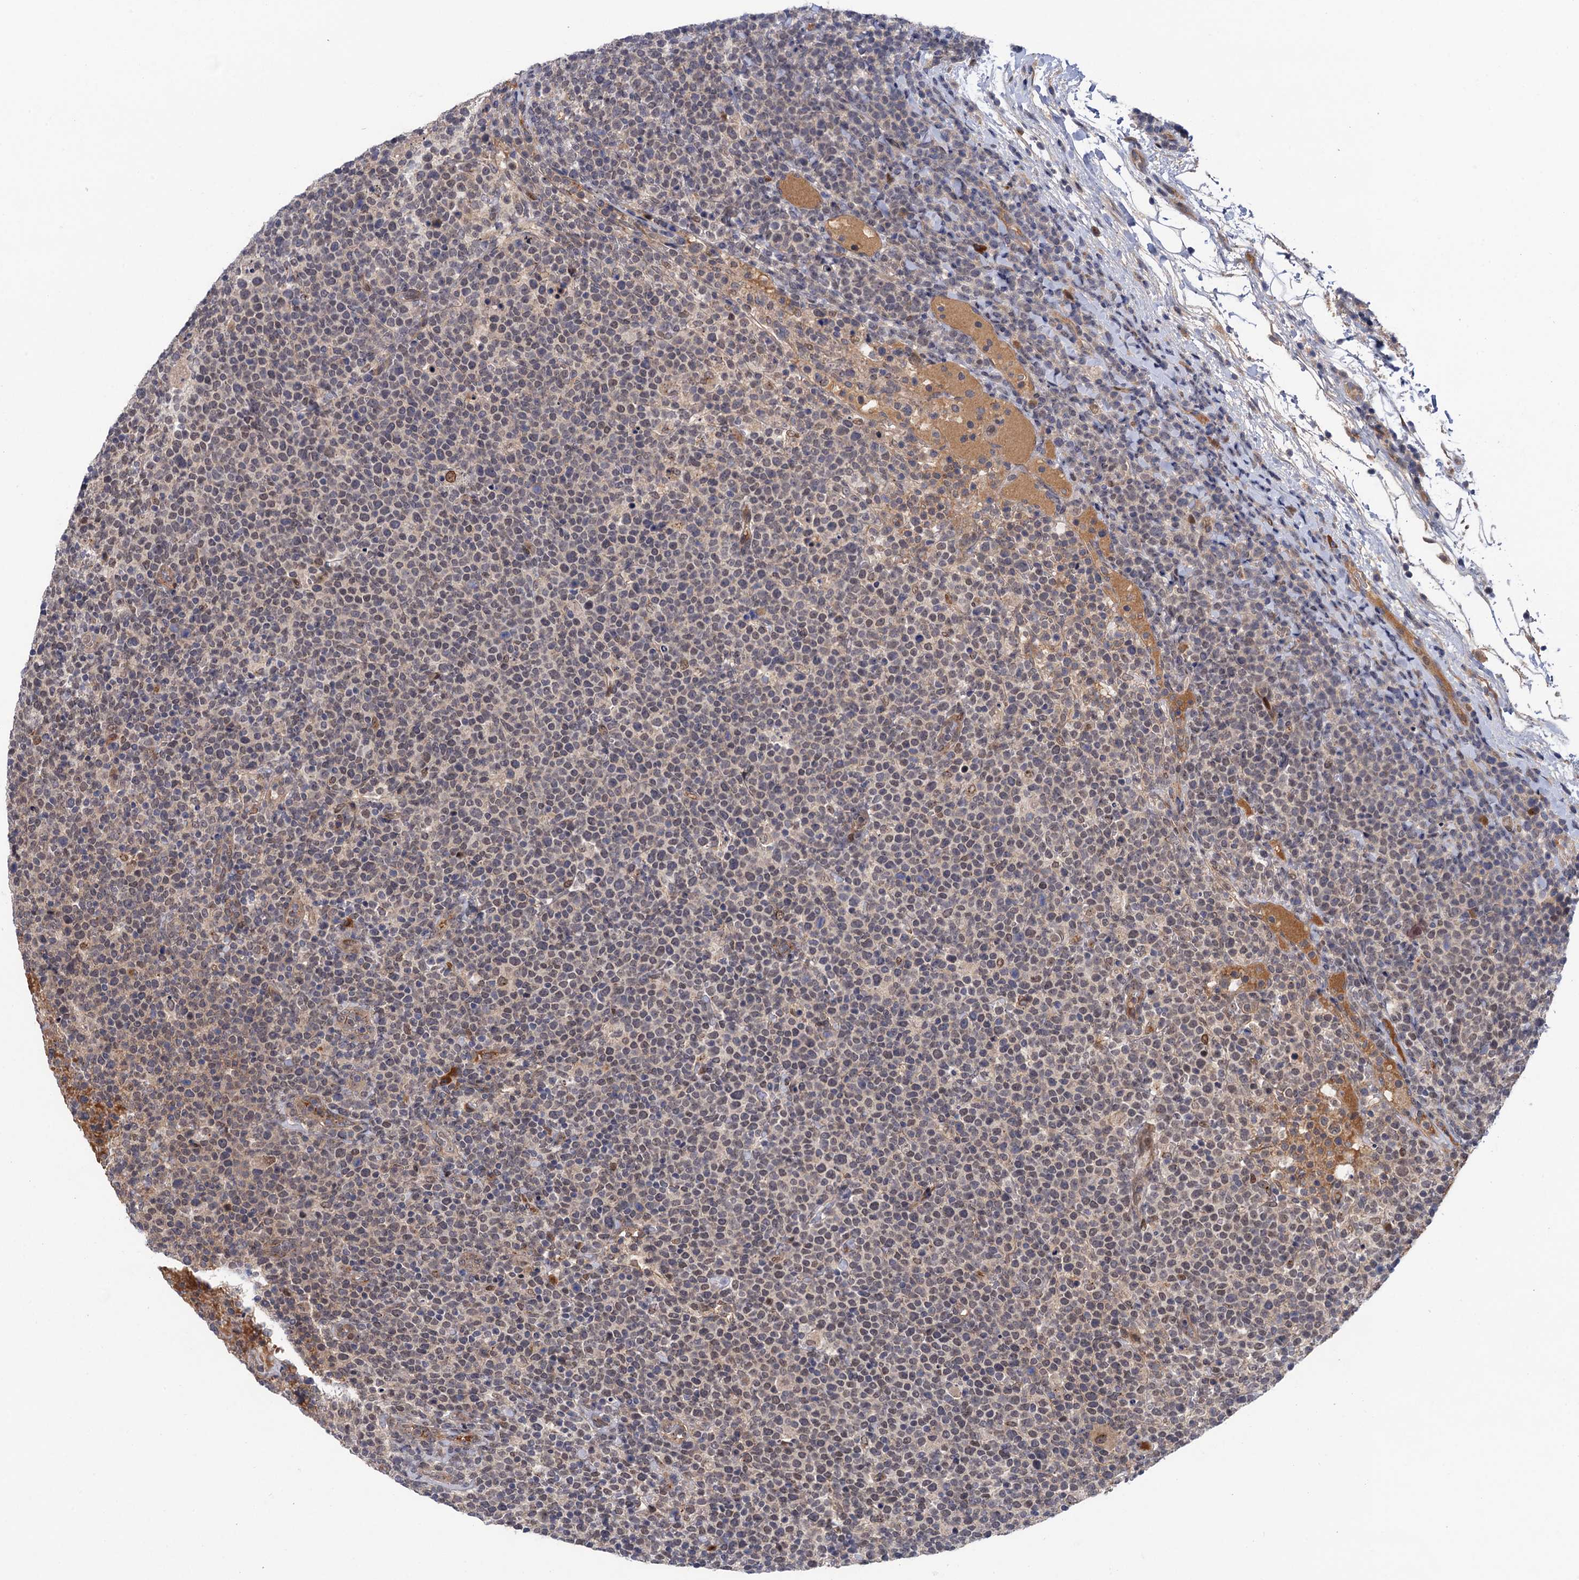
{"staining": {"intensity": "negative", "quantity": "none", "location": "none"}, "tissue": "lymphoma", "cell_type": "Tumor cells", "image_type": "cancer", "snomed": [{"axis": "morphology", "description": "Malignant lymphoma, non-Hodgkin's type, High grade"}, {"axis": "topography", "description": "Lymph node"}], "caption": "The image displays no significant staining in tumor cells of lymphoma. The staining was performed using DAB (3,3'-diaminobenzidine) to visualize the protein expression in brown, while the nuclei were stained in blue with hematoxylin (Magnification: 20x).", "gene": "NEK8", "patient": {"sex": "male", "age": 61}}